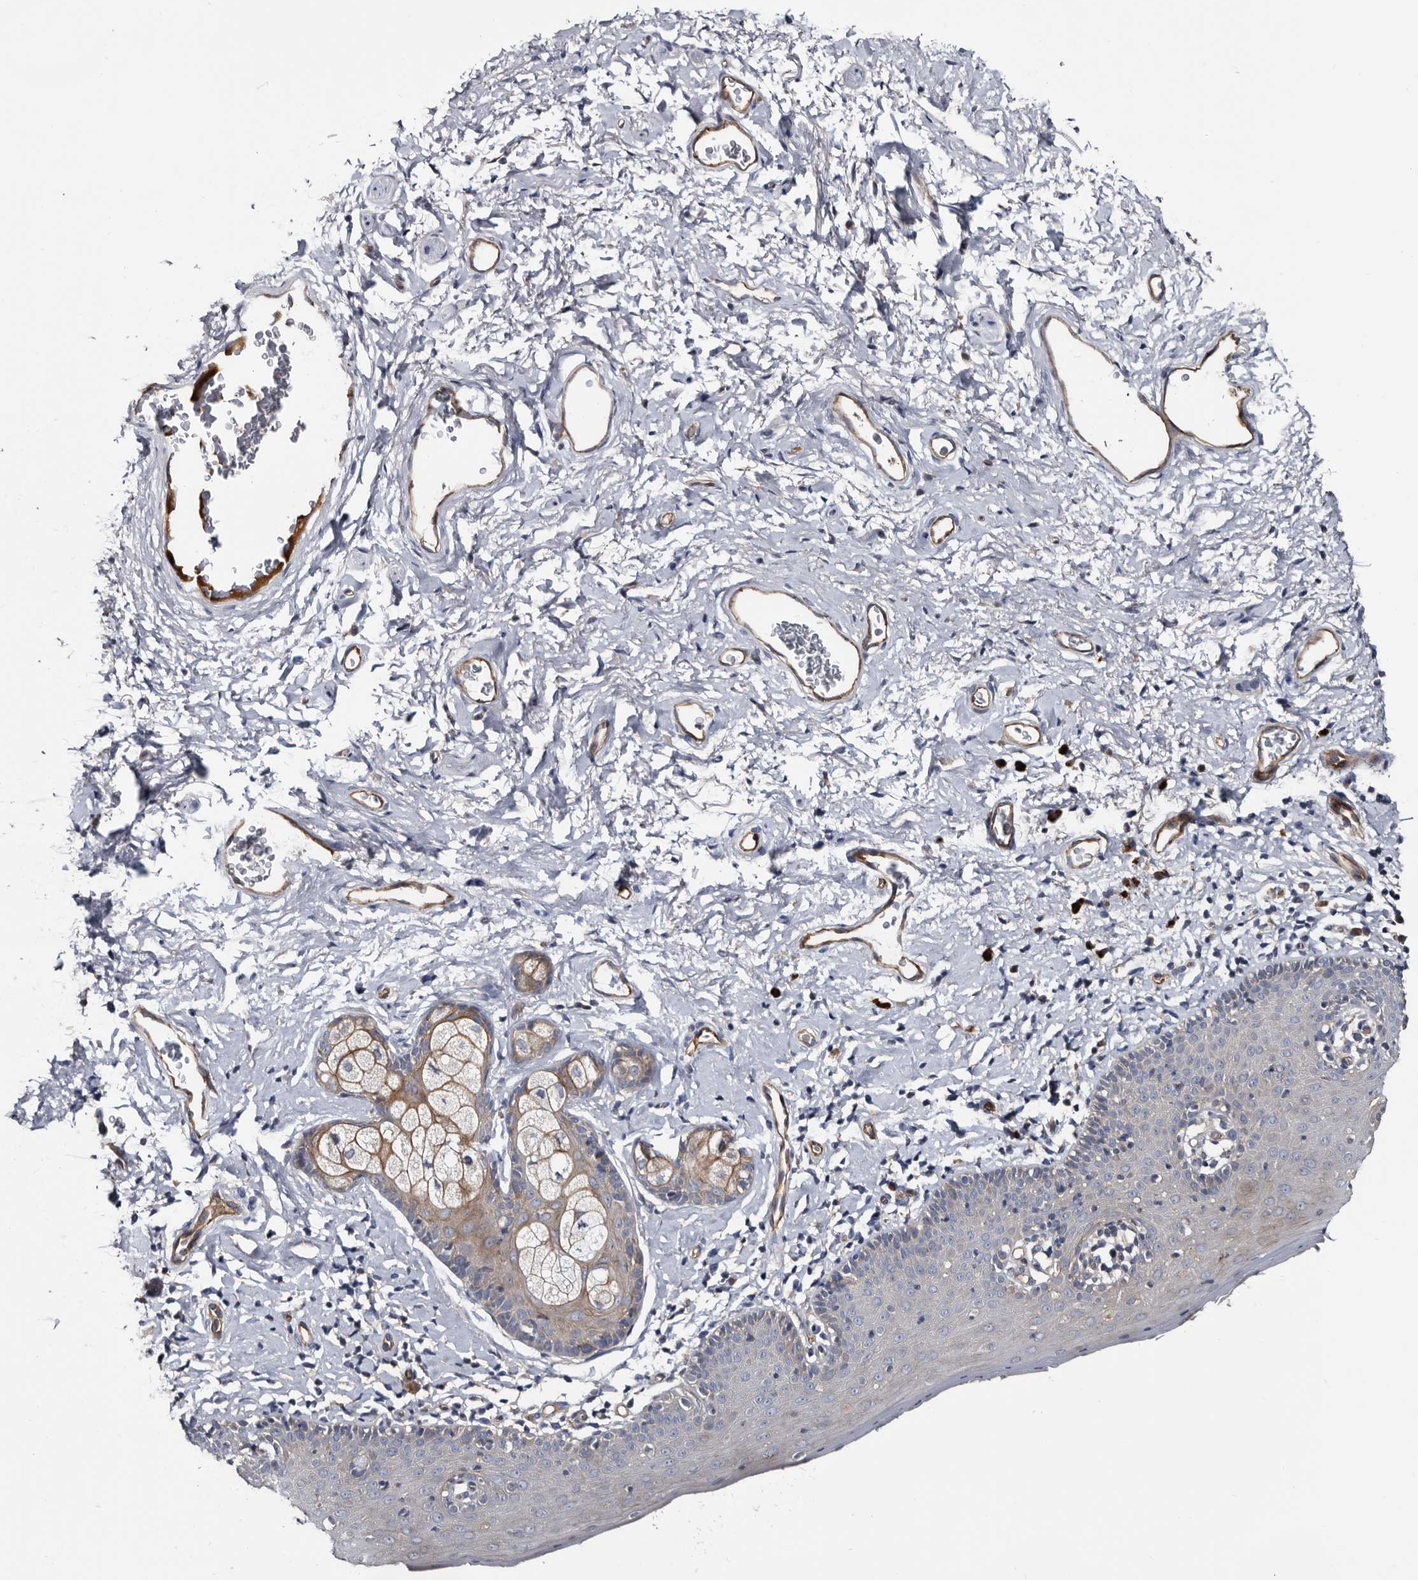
{"staining": {"intensity": "weak", "quantity": "<25%", "location": "cytoplasmic/membranous"}, "tissue": "skin", "cell_type": "Epidermal cells", "image_type": "normal", "snomed": [{"axis": "morphology", "description": "Normal tissue, NOS"}, {"axis": "topography", "description": "Vulva"}], "caption": "Immunohistochemistry histopathology image of unremarkable human skin stained for a protein (brown), which displays no positivity in epidermal cells.", "gene": "TSPAN17", "patient": {"sex": "female", "age": 66}}